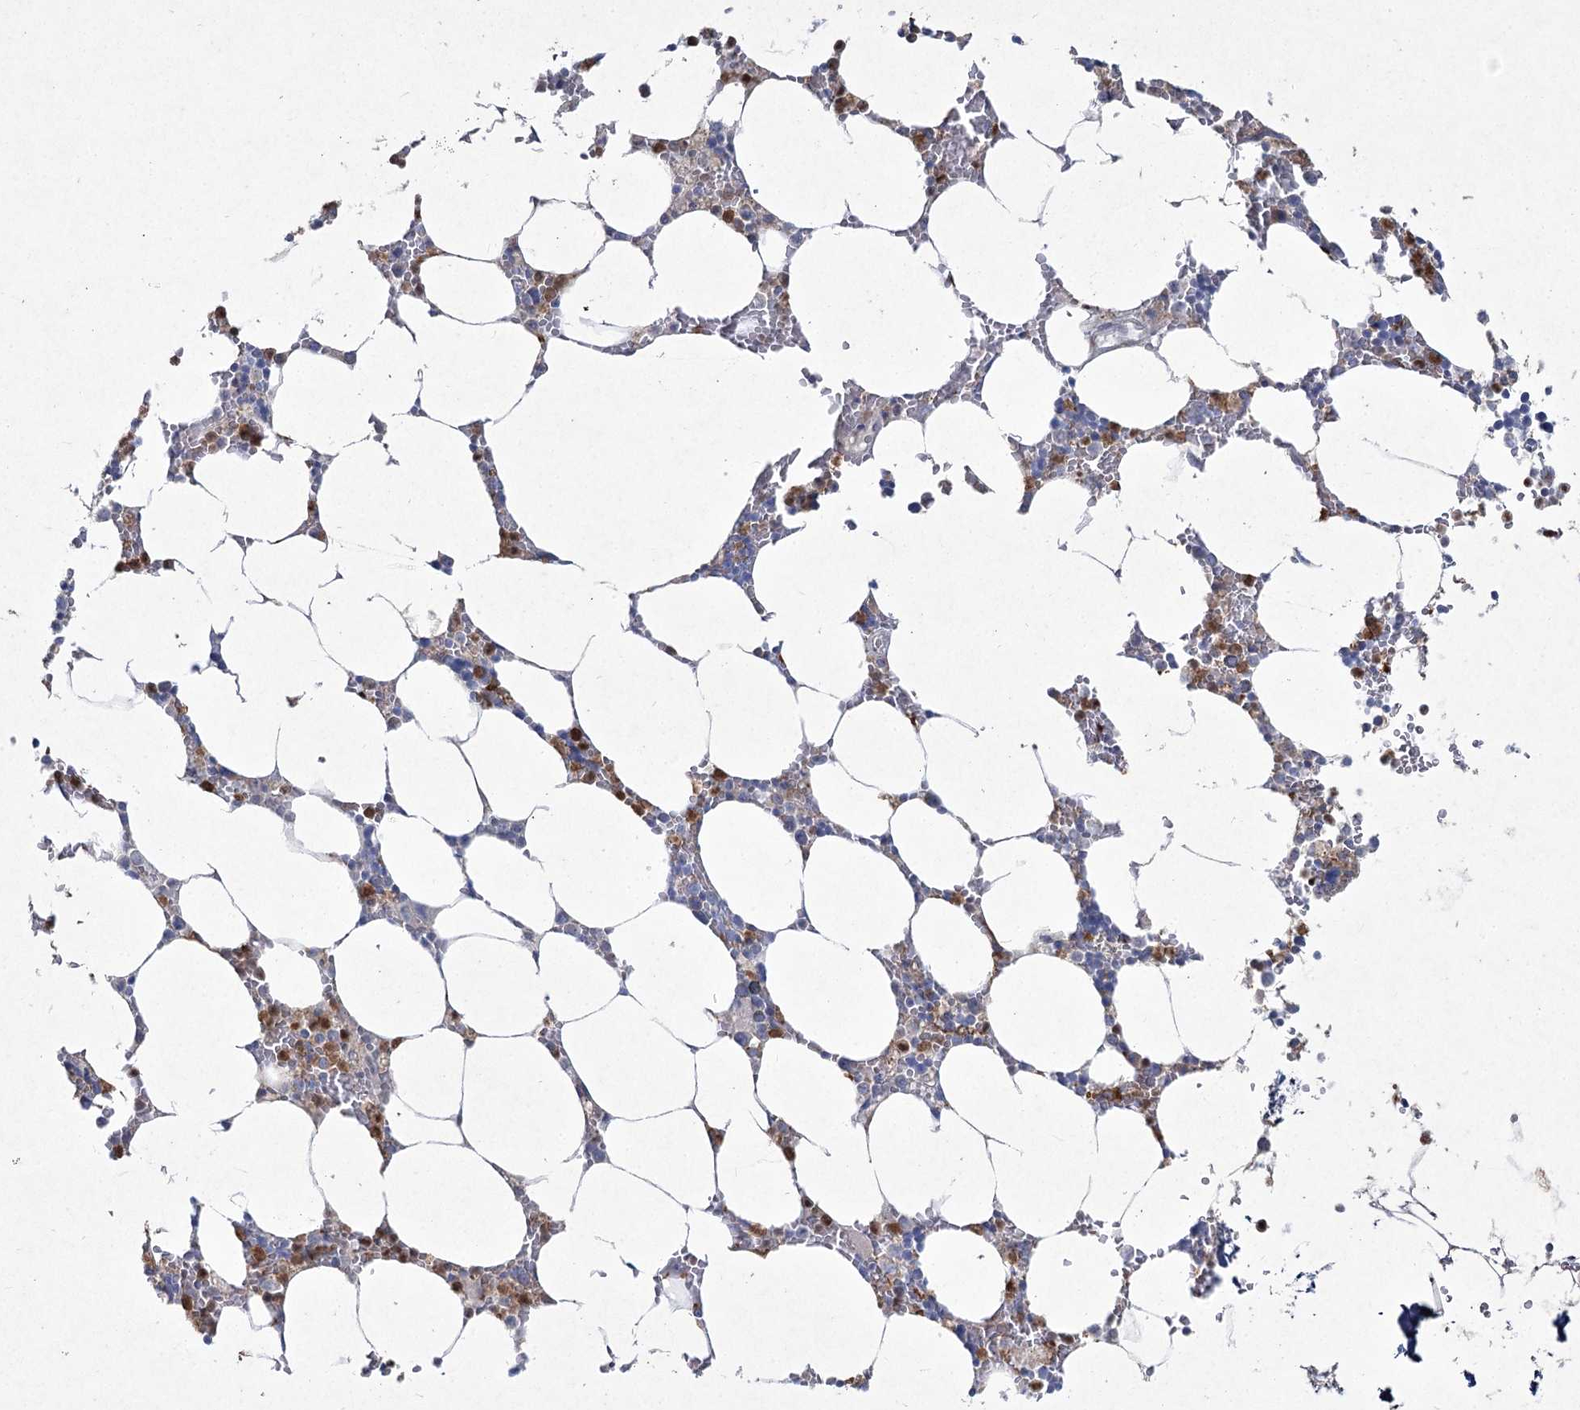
{"staining": {"intensity": "moderate", "quantity": "<25%", "location": "cytoplasmic/membranous"}, "tissue": "bone marrow", "cell_type": "Hematopoietic cells", "image_type": "normal", "snomed": [{"axis": "morphology", "description": "Normal tissue, NOS"}, {"axis": "topography", "description": "Bone marrow"}], "caption": "Immunohistochemistry micrograph of benign human bone marrow stained for a protein (brown), which reveals low levels of moderate cytoplasmic/membranous staining in about <25% of hematopoietic cells.", "gene": "NIPAL4", "patient": {"sex": "male", "age": 70}}